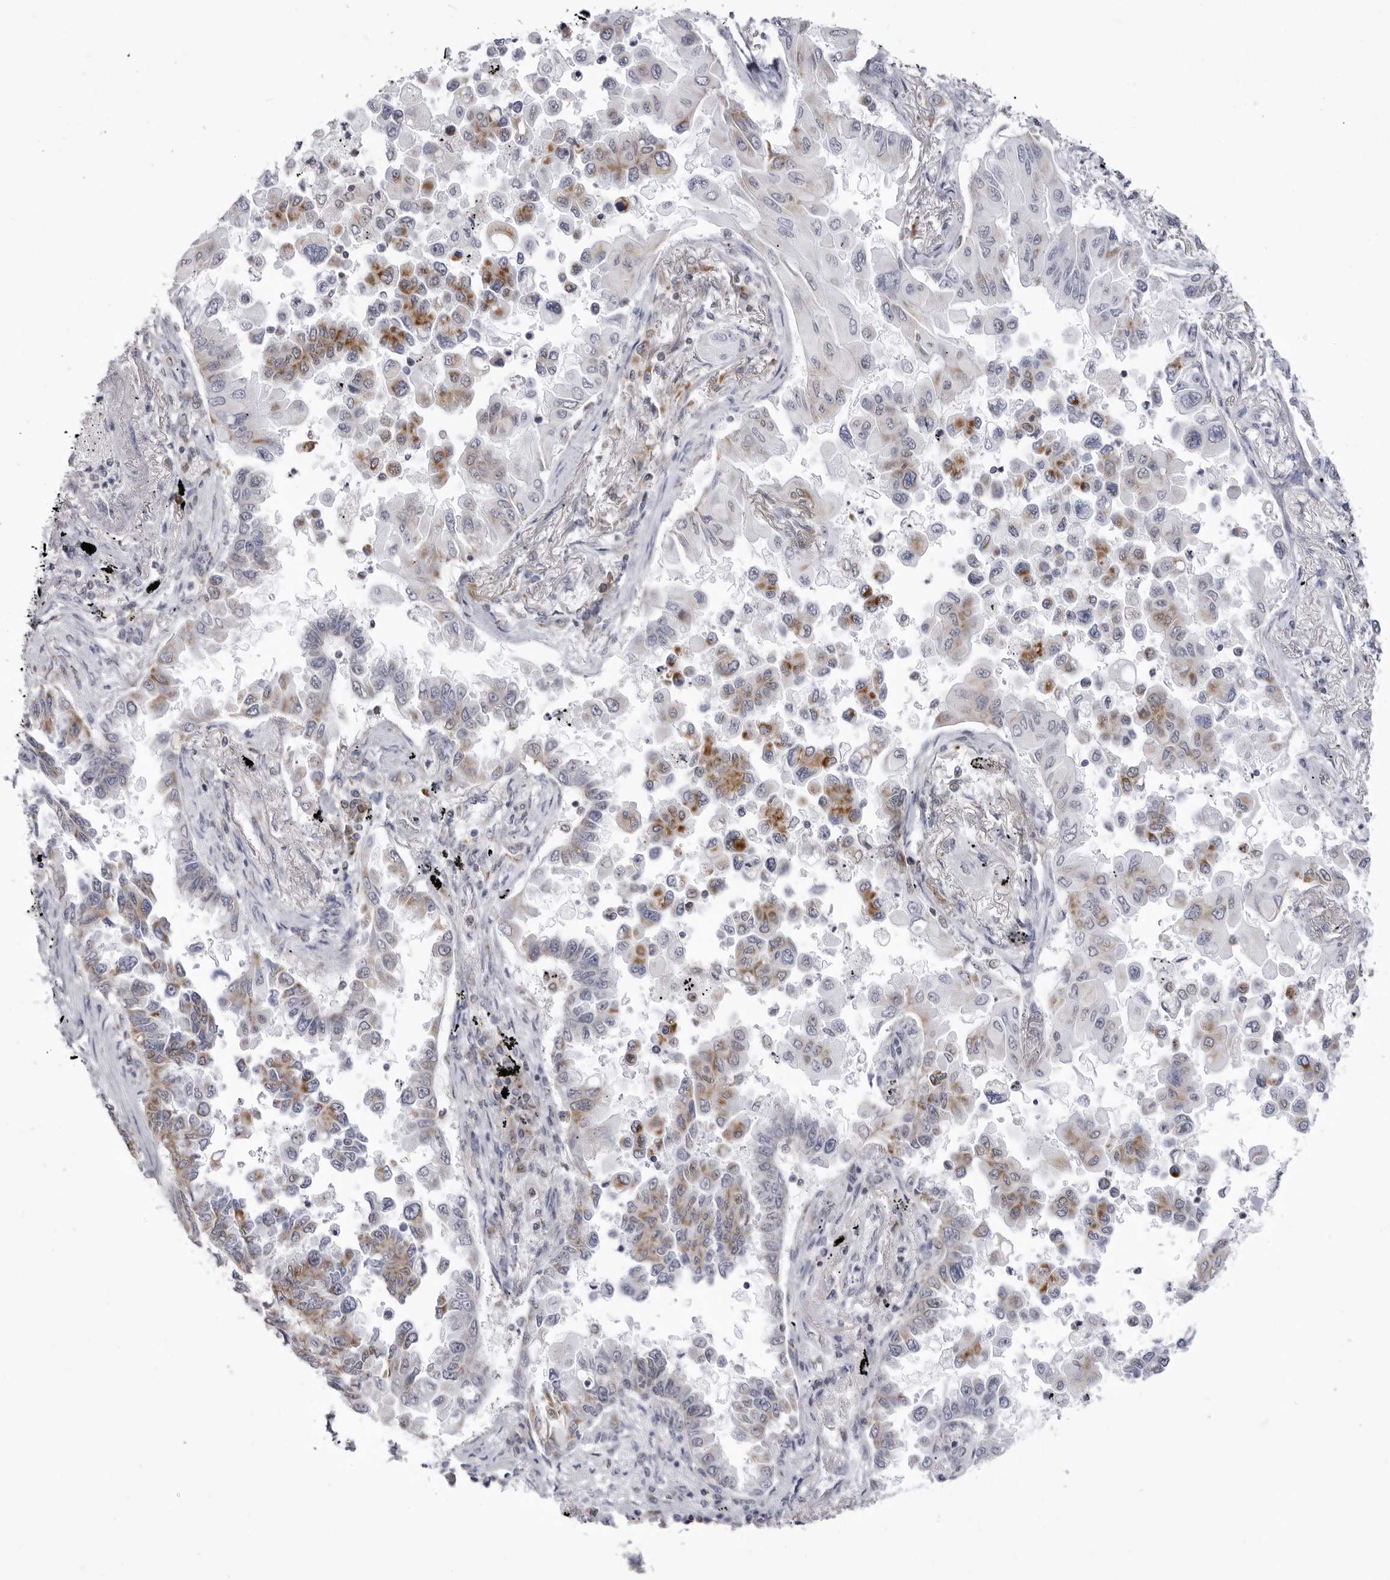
{"staining": {"intensity": "moderate", "quantity": "<25%", "location": "cytoplasmic/membranous"}, "tissue": "lung cancer", "cell_type": "Tumor cells", "image_type": "cancer", "snomed": [{"axis": "morphology", "description": "Adenocarcinoma, NOS"}, {"axis": "topography", "description": "Lung"}], "caption": "Immunohistochemical staining of human adenocarcinoma (lung) exhibits low levels of moderate cytoplasmic/membranous protein staining in about <25% of tumor cells.", "gene": "FH", "patient": {"sex": "female", "age": 67}}